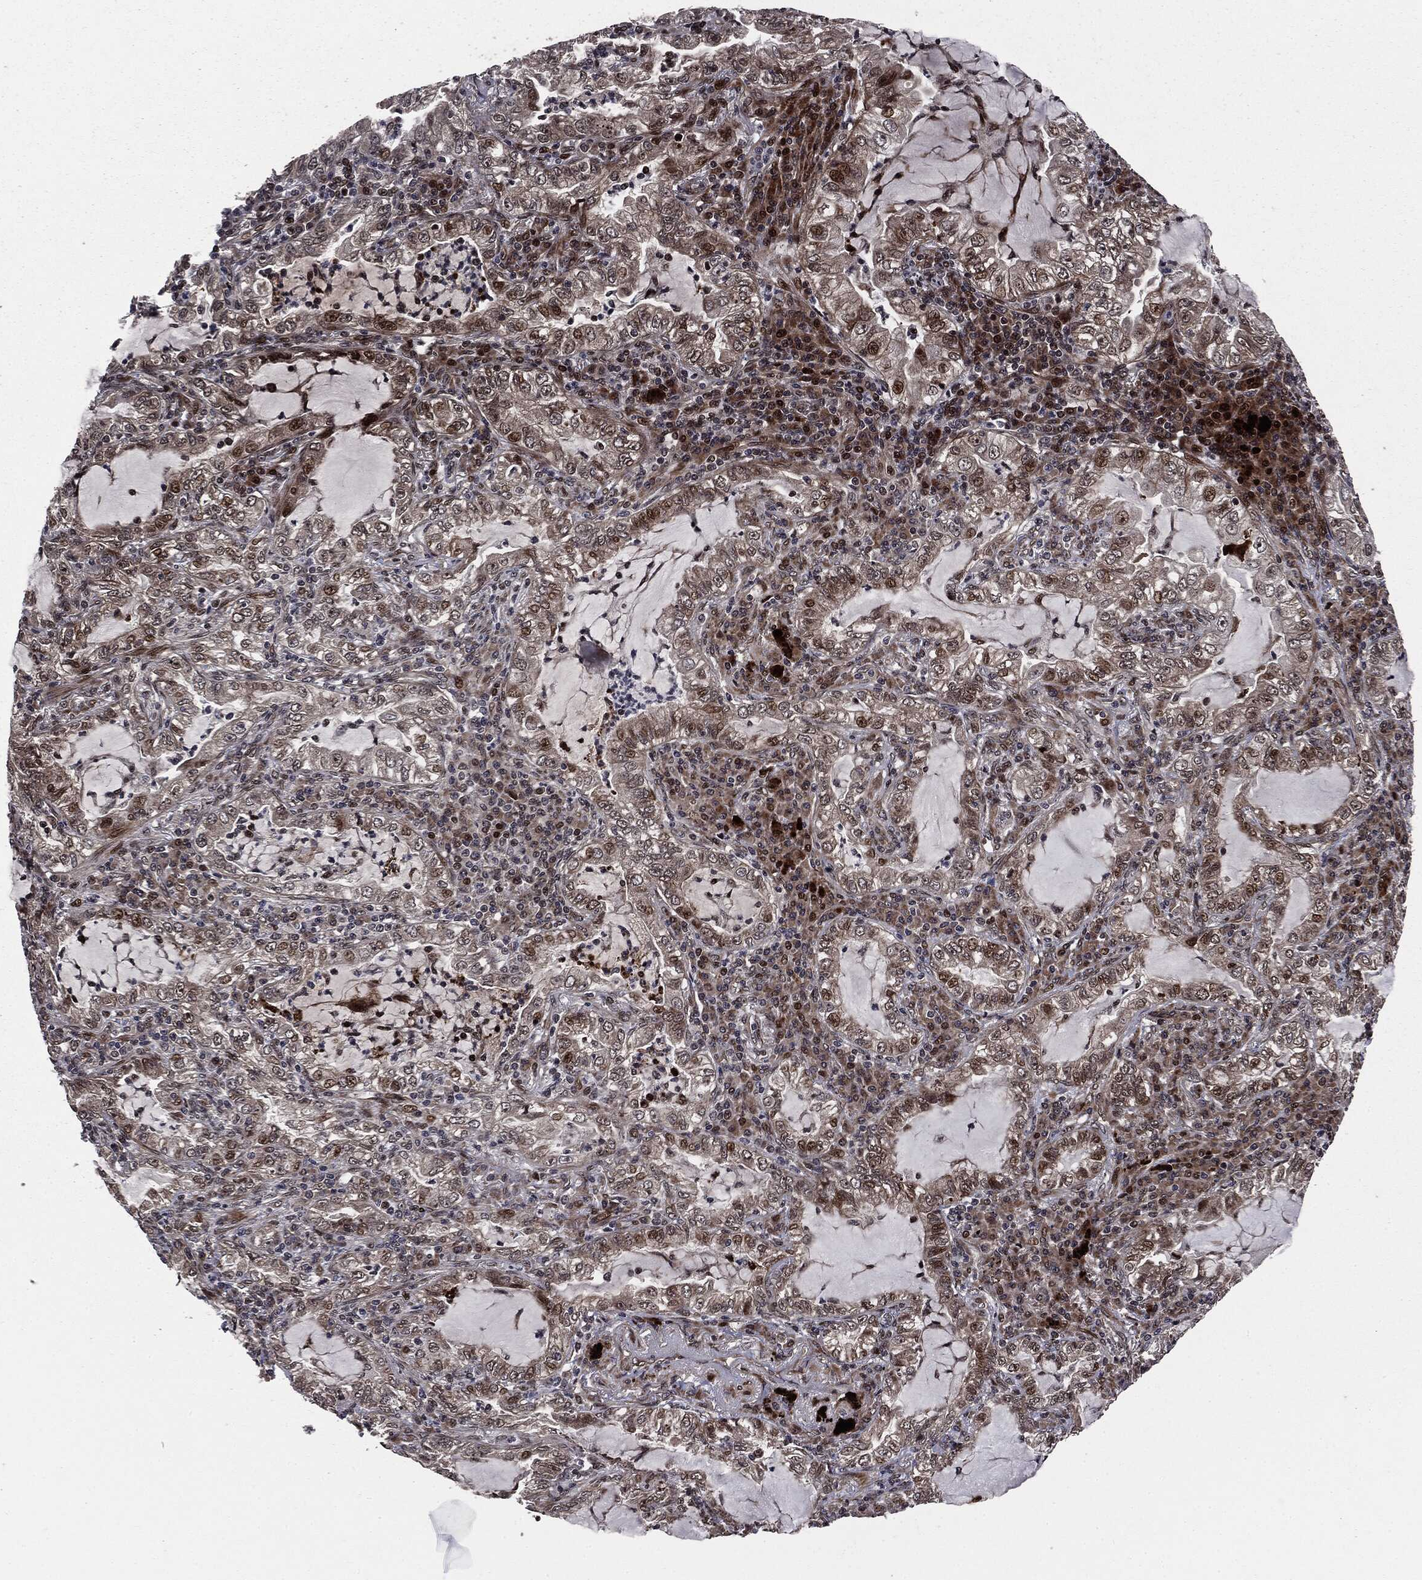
{"staining": {"intensity": "moderate", "quantity": "<25%", "location": "nuclear"}, "tissue": "lung cancer", "cell_type": "Tumor cells", "image_type": "cancer", "snomed": [{"axis": "morphology", "description": "Adenocarcinoma, NOS"}, {"axis": "topography", "description": "Lung"}], "caption": "A brown stain shows moderate nuclear expression of a protein in human lung adenocarcinoma tumor cells.", "gene": "SMAD4", "patient": {"sex": "female", "age": 73}}